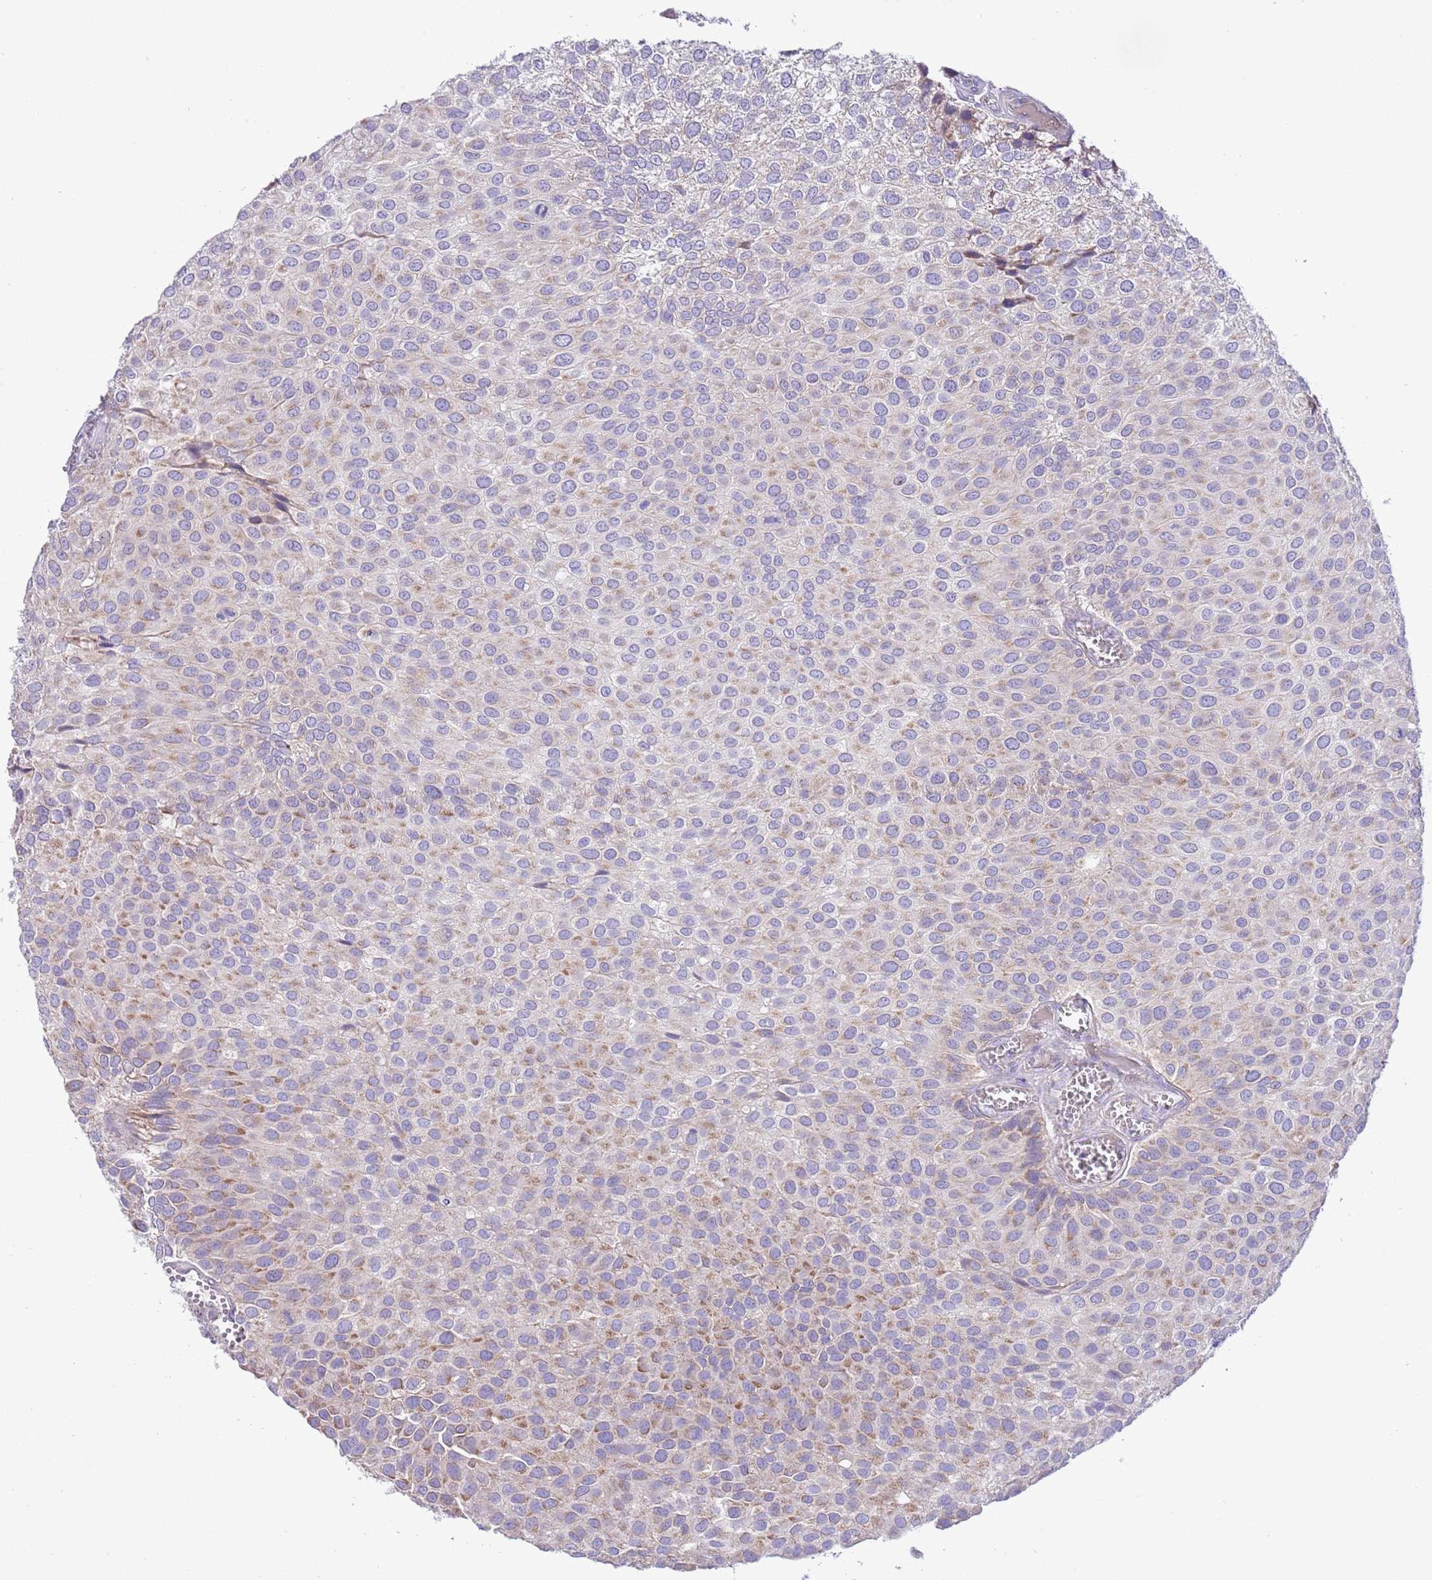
{"staining": {"intensity": "weak", "quantity": "25%-75%", "location": "cytoplasmic/membranous"}, "tissue": "urothelial cancer", "cell_type": "Tumor cells", "image_type": "cancer", "snomed": [{"axis": "morphology", "description": "Urothelial carcinoma, Low grade"}, {"axis": "topography", "description": "Urinary bladder"}], "caption": "A low amount of weak cytoplasmic/membranous positivity is present in about 25%-75% of tumor cells in urothelial cancer tissue.", "gene": "OAZ2", "patient": {"sex": "male", "age": 88}}